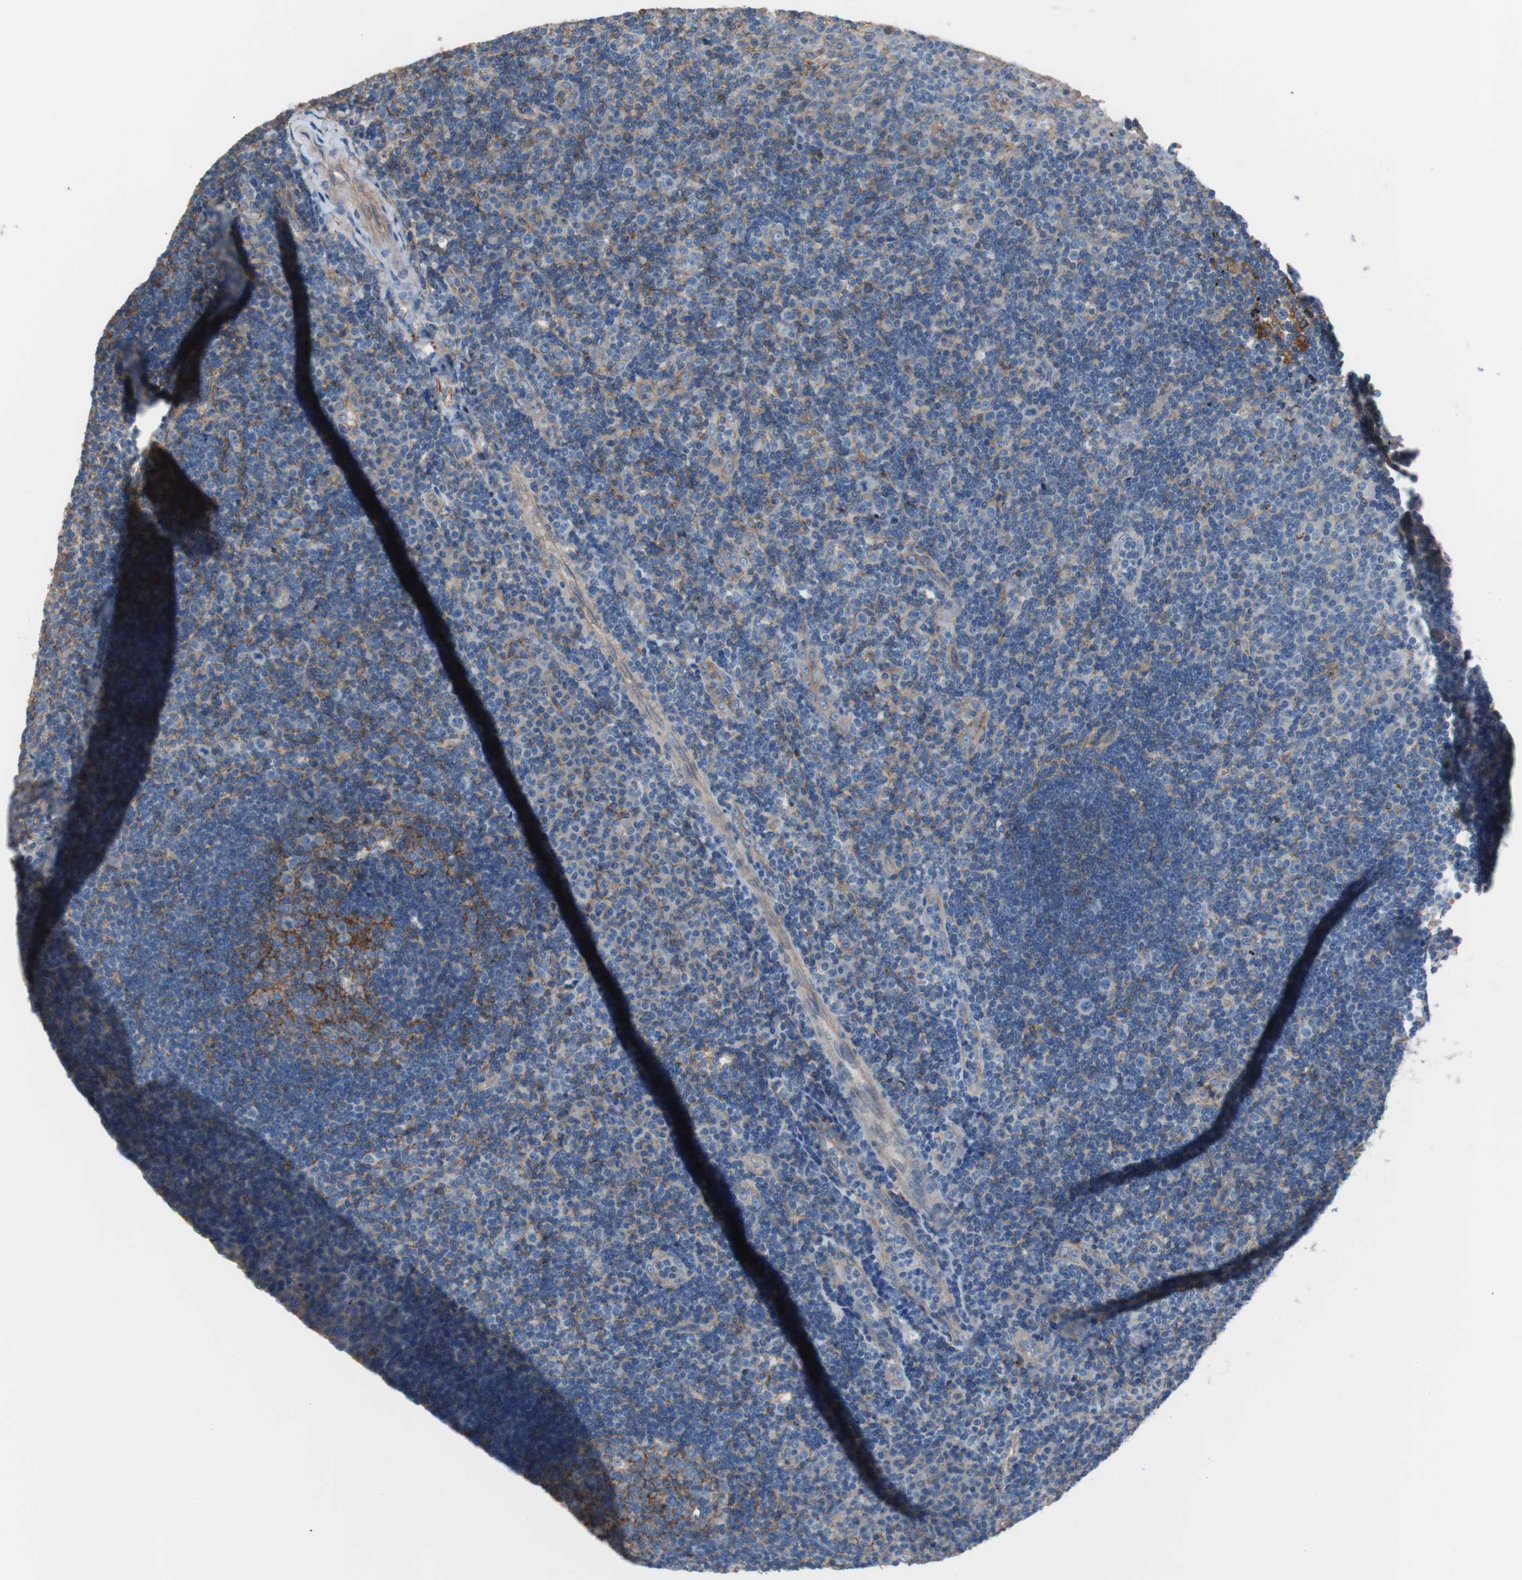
{"staining": {"intensity": "strong", "quantity": ">75%", "location": "cytoplasmic/membranous"}, "tissue": "tonsil", "cell_type": "Germinal center cells", "image_type": "normal", "snomed": [{"axis": "morphology", "description": "Normal tissue, NOS"}, {"axis": "topography", "description": "Tonsil"}], "caption": "Approximately >75% of germinal center cells in normal tonsil exhibit strong cytoplasmic/membranous protein staining as visualized by brown immunohistochemical staining.", "gene": "CD81", "patient": {"sex": "female", "age": 40}}